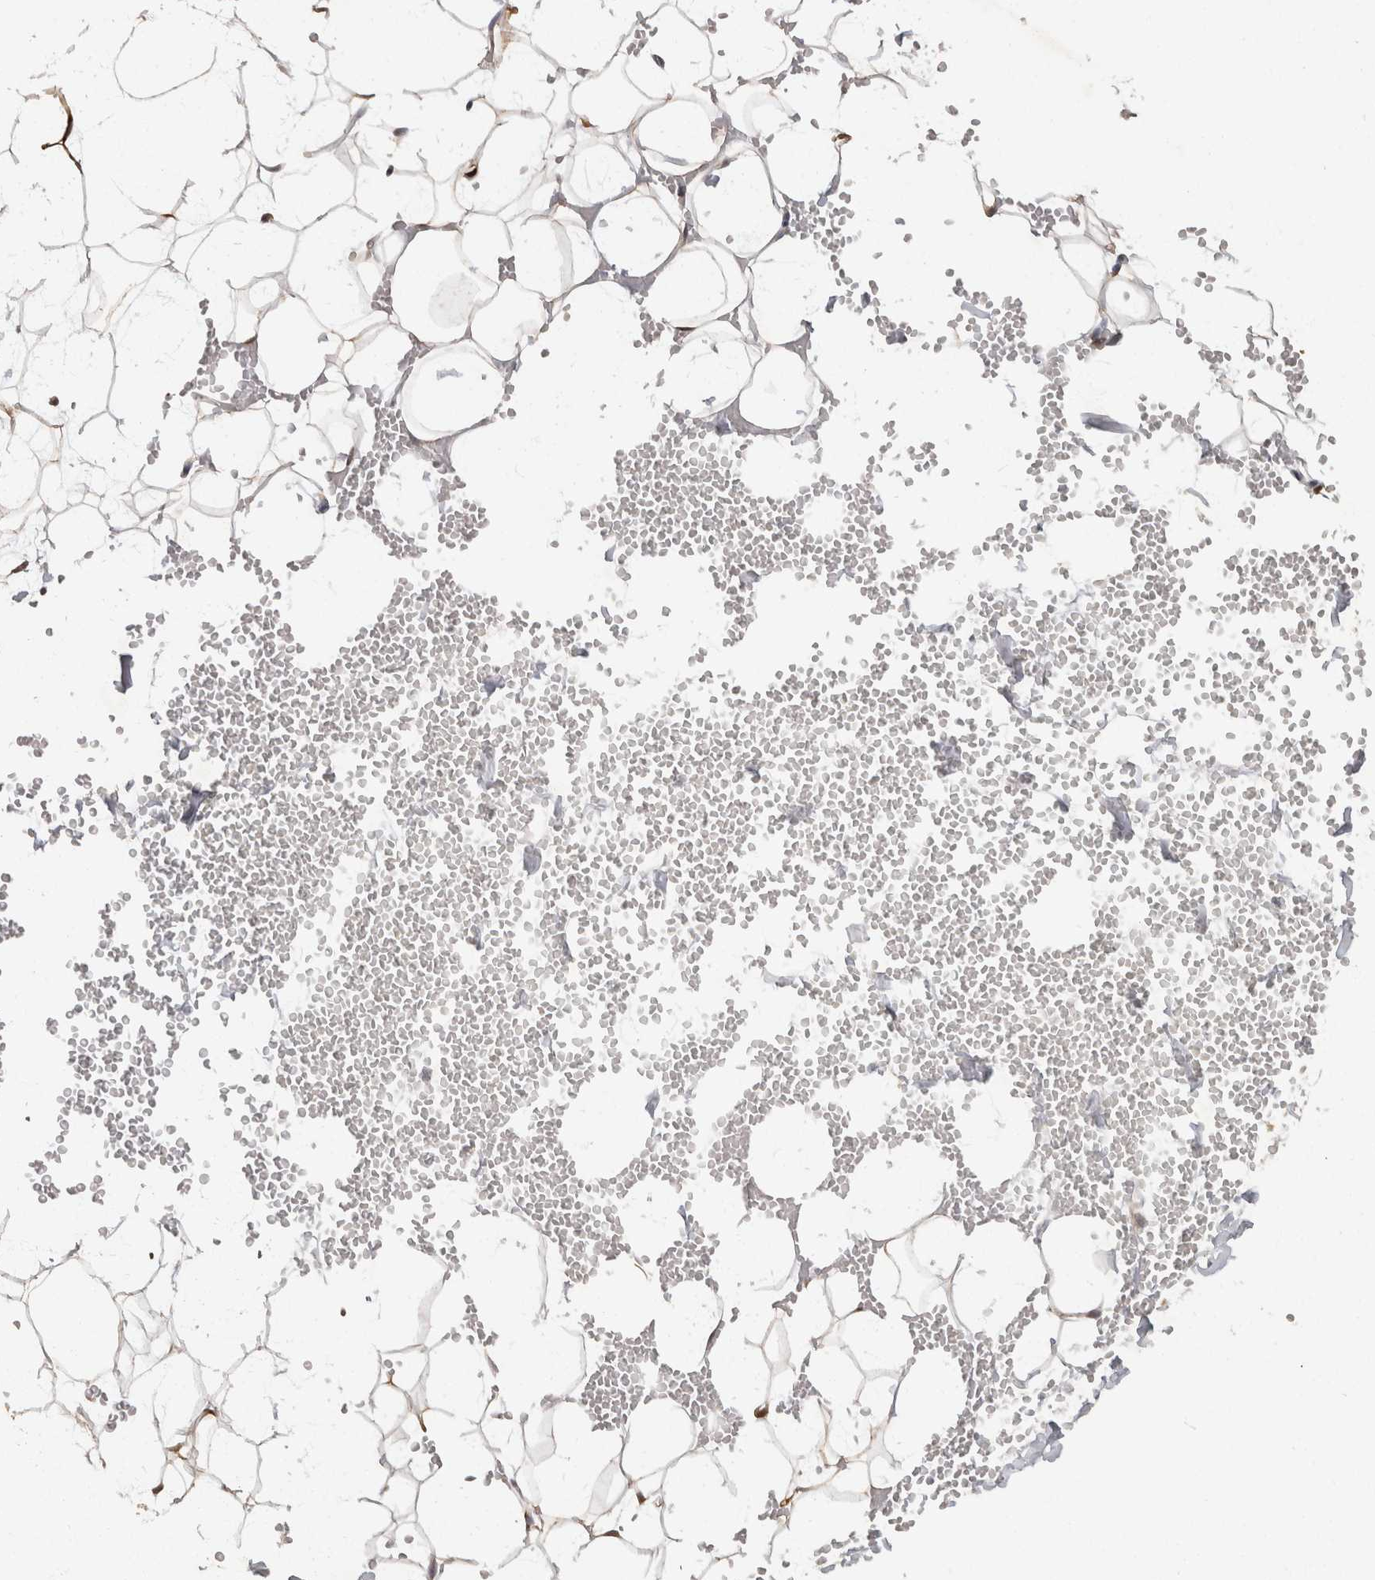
{"staining": {"intensity": "weak", "quantity": ">75%", "location": "cytoplasmic/membranous"}, "tissue": "adipose tissue", "cell_type": "Adipocytes", "image_type": "normal", "snomed": [{"axis": "morphology", "description": "Normal tissue, NOS"}, {"axis": "topography", "description": "Breast"}], "caption": "Protein staining of normal adipose tissue demonstrates weak cytoplasmic/membranous staining in approximately >75% of adipocytes. The staining is performed using DAB (3,3'-diaminobenzidine) brown chromogen to label protein expression. The nuclei are counter-stained blue using hematoxylin.", "gene": "ACAT2", "patient": {"sex": "female", "age": 23}}